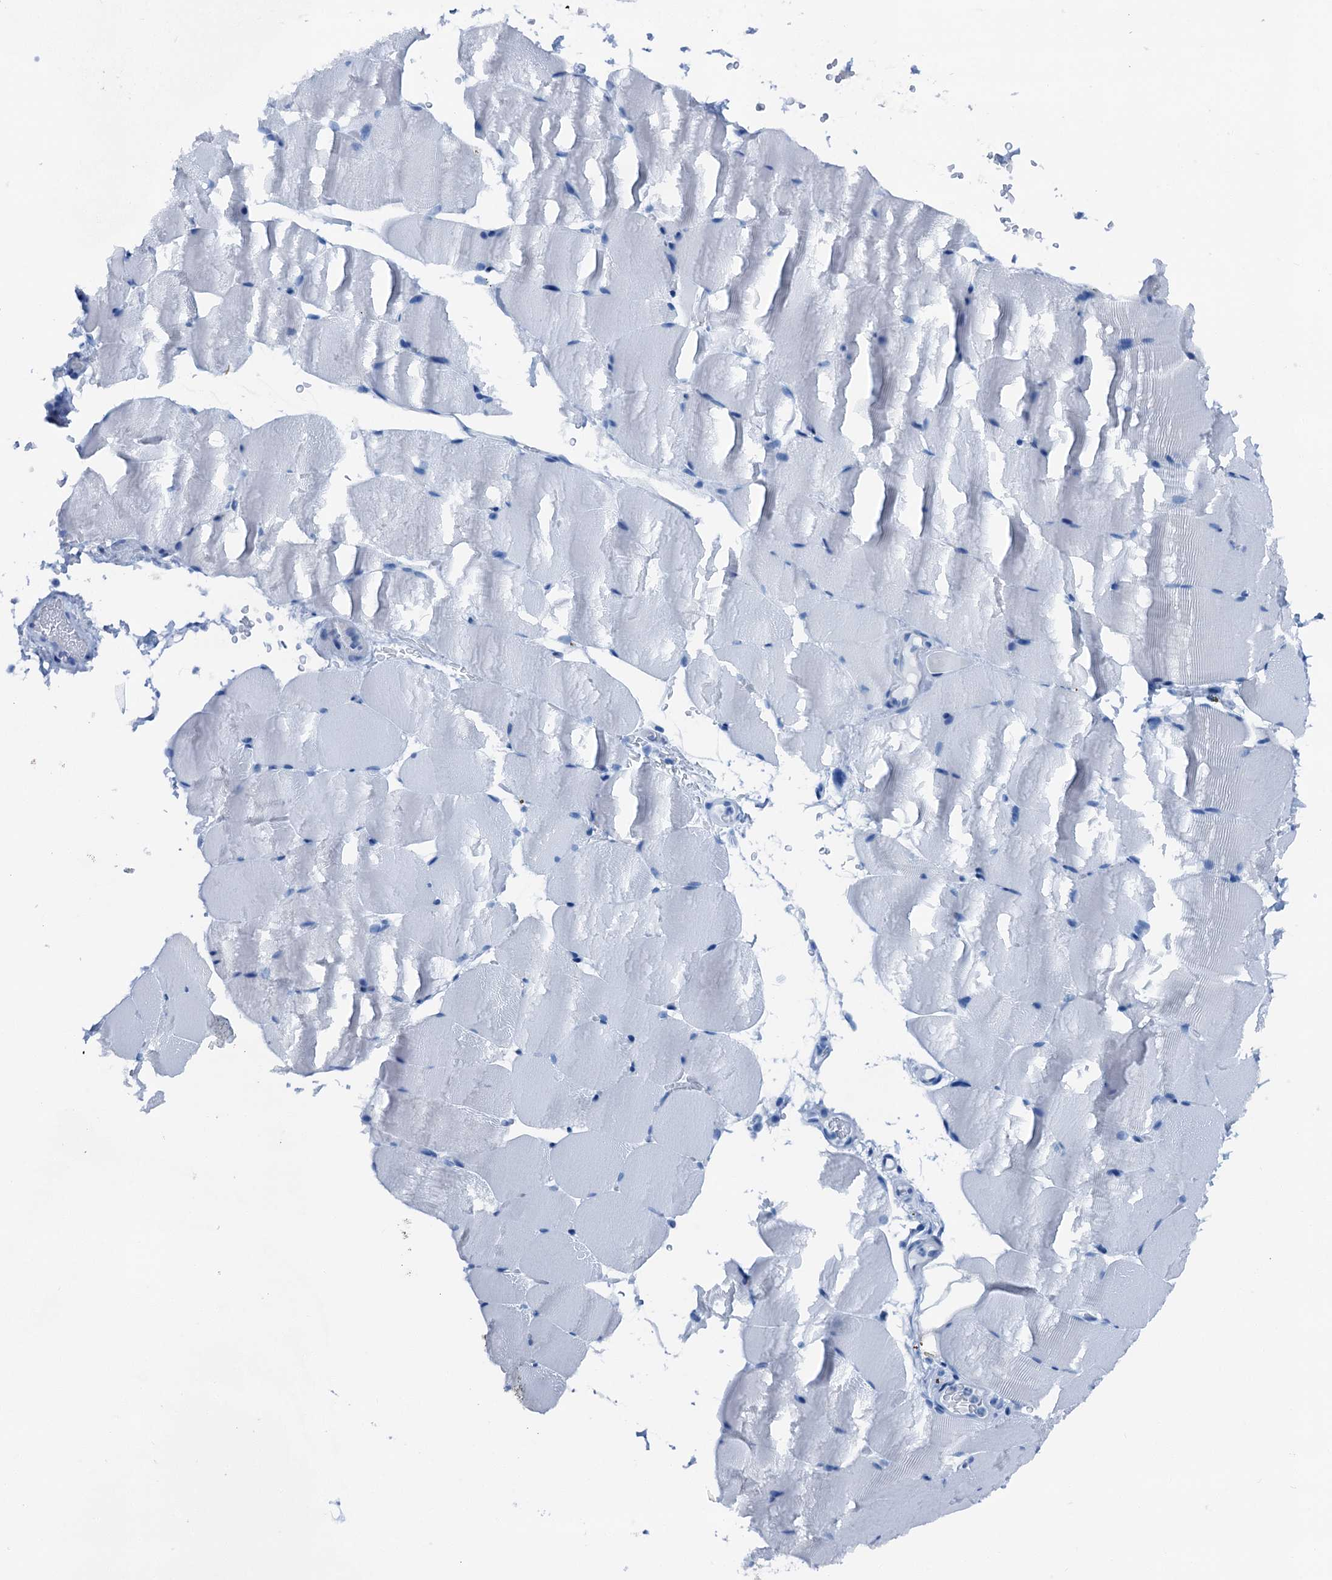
{"staining": {"intensity": "negative", "quantity": "none", "location": "none"}, "tissue": "skeletal muscle", "cell_type": "Myocytes", "image_type": "normal", "snomed": [{"axis": "morphology", "description": "Normal tissue, NOS"}, {"axis": "topography", "description": "Skeletal muscle"}, {"axis": "topography", "description": "Parathyroid gland"}], "caption": "Immunohistochemical staining of unremarkable human skeletal muscle shows no significant staining in myocytes.", "gene": "CBLN3", "patient": {"sex": "female", "age": 37}}